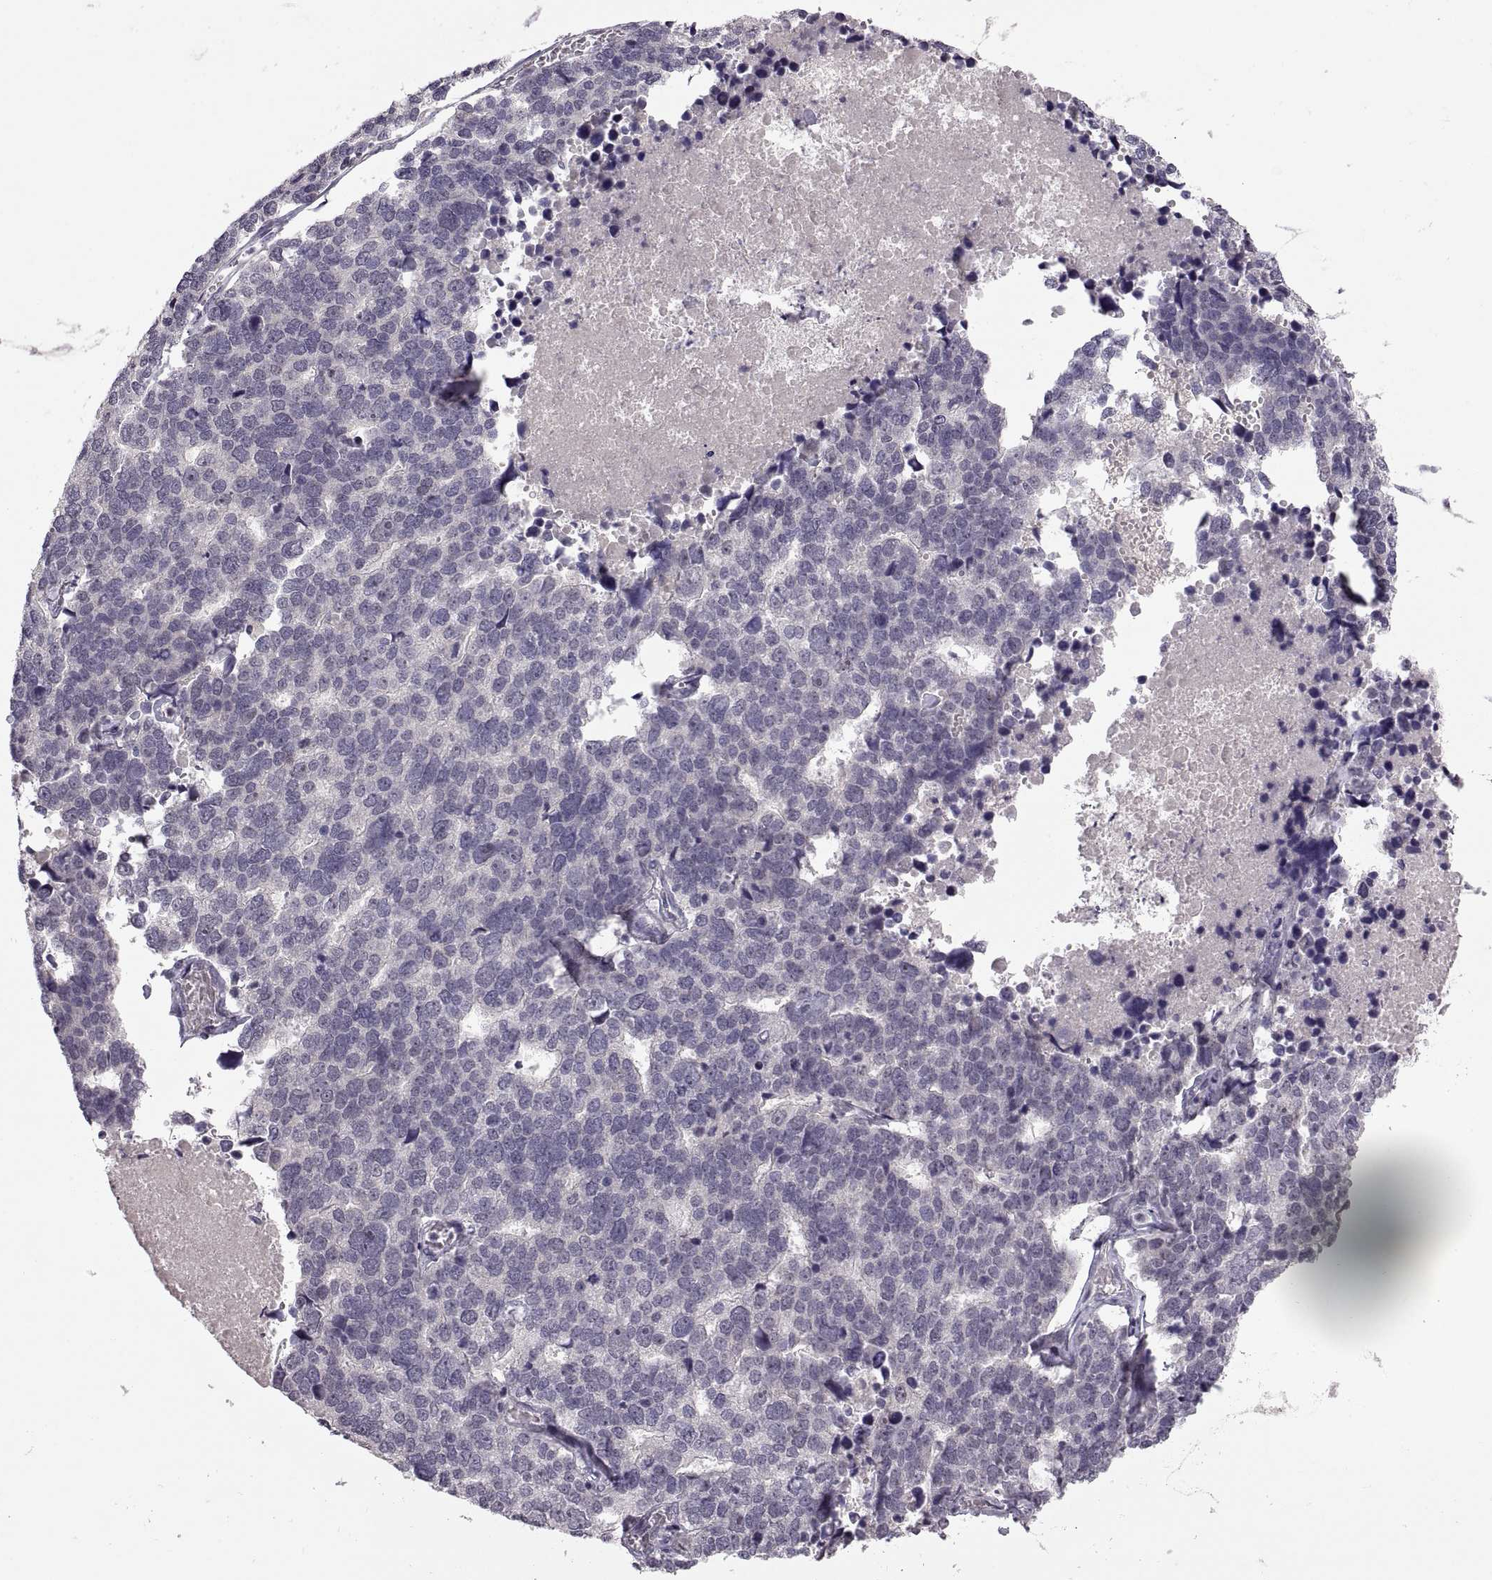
{"staining": {"intensity": "negative", "quantity": "none", "location": "none"}, "tissue": "stomach cancer", "cell_type": "Tumor cells", "image_type": "cancer", "snomed": [{"axis": "morphology", "description": "Adenocarcinoma, NOS"}, {"axis": "topography", "description": "Stomach"}], "caption": "Stomach cancer was stained to show a protein in brown. There is no significant staining in tumor cells.", "gene": "NEK2", "patient": {"sex": "male", "age": 69}}